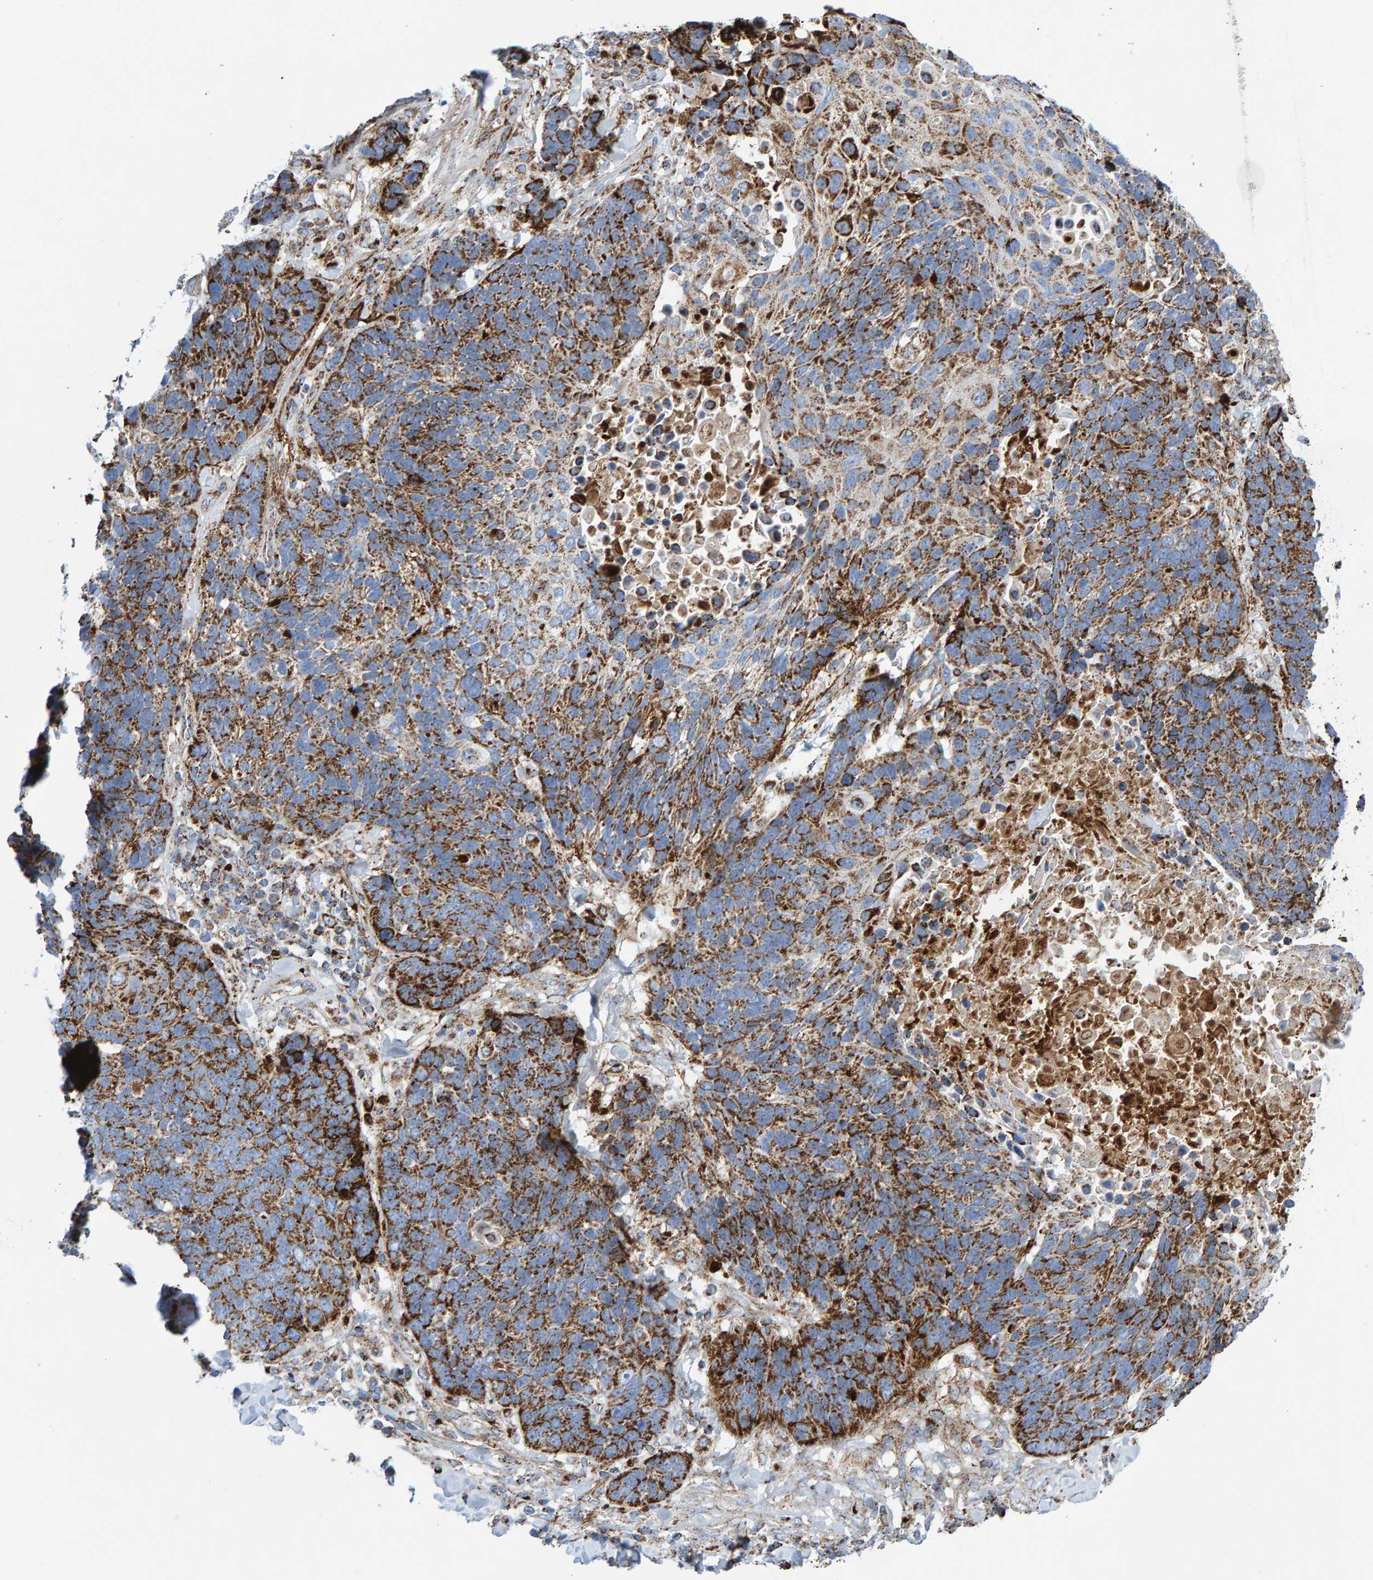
{"staining": {"intensity": "strong", "quantity": ">75%", "location": "cytoplasmic/membranous"}, "tissue": "lung cancer", "cell_type": "Tumor cells", "image_type": "cancer", "snomed": [{"axis": "morphology", "description": "Squamous cell carcinoma, NOS"}, {"axis": "topography", "description": "Lung"}], "caption": "This is an image of IHC staining of lung cancer (squamous cell carcinoma), which shows strong staining in the cytoplasmic/membranous of tumor cells.", "gene": "GGTA1", "patient": {"sex": "male", "age": 65}}